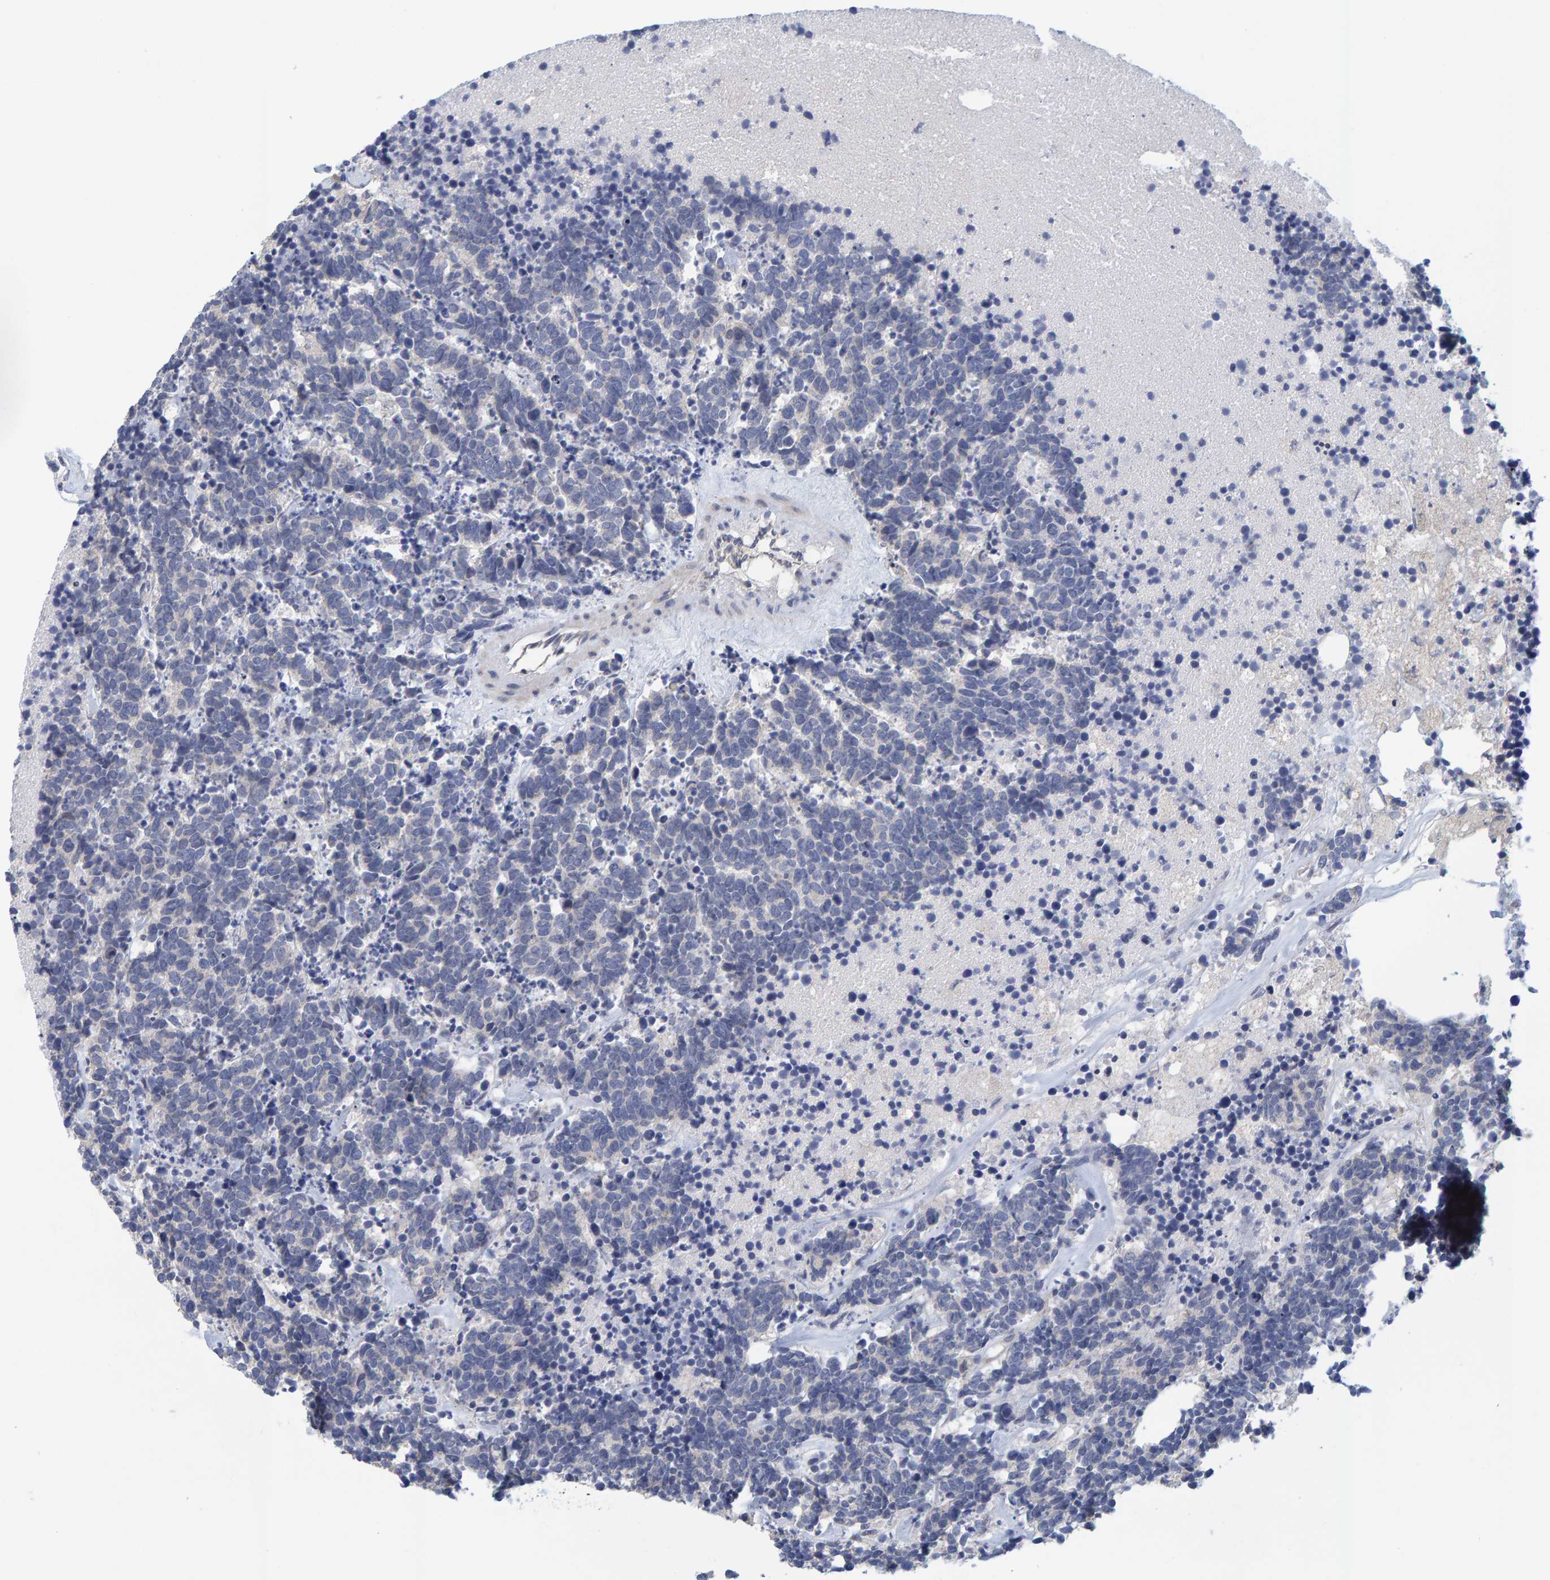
{"staining": {"intensity": "negative", "quantity": "none", "location": "none"}, "tissue": "carcinoid", "cell_type": "Tumor cells", "image_type": "cancer", "snomed": [{"axis": "morphology", "description": "Carcinoma, NOS"}, {"axis": "morphology", "description": "Carcinoid, malignant, NOS"}, {"axis": "topography", "description": "Urinary bladder"}], "caption": "This is a photomicrograph of immunohistochemistry staining of carcinoid, which shows no expression in tumor cells.", "gene": "ZNF77", "patient": {"sex": "male", "age": 57}}